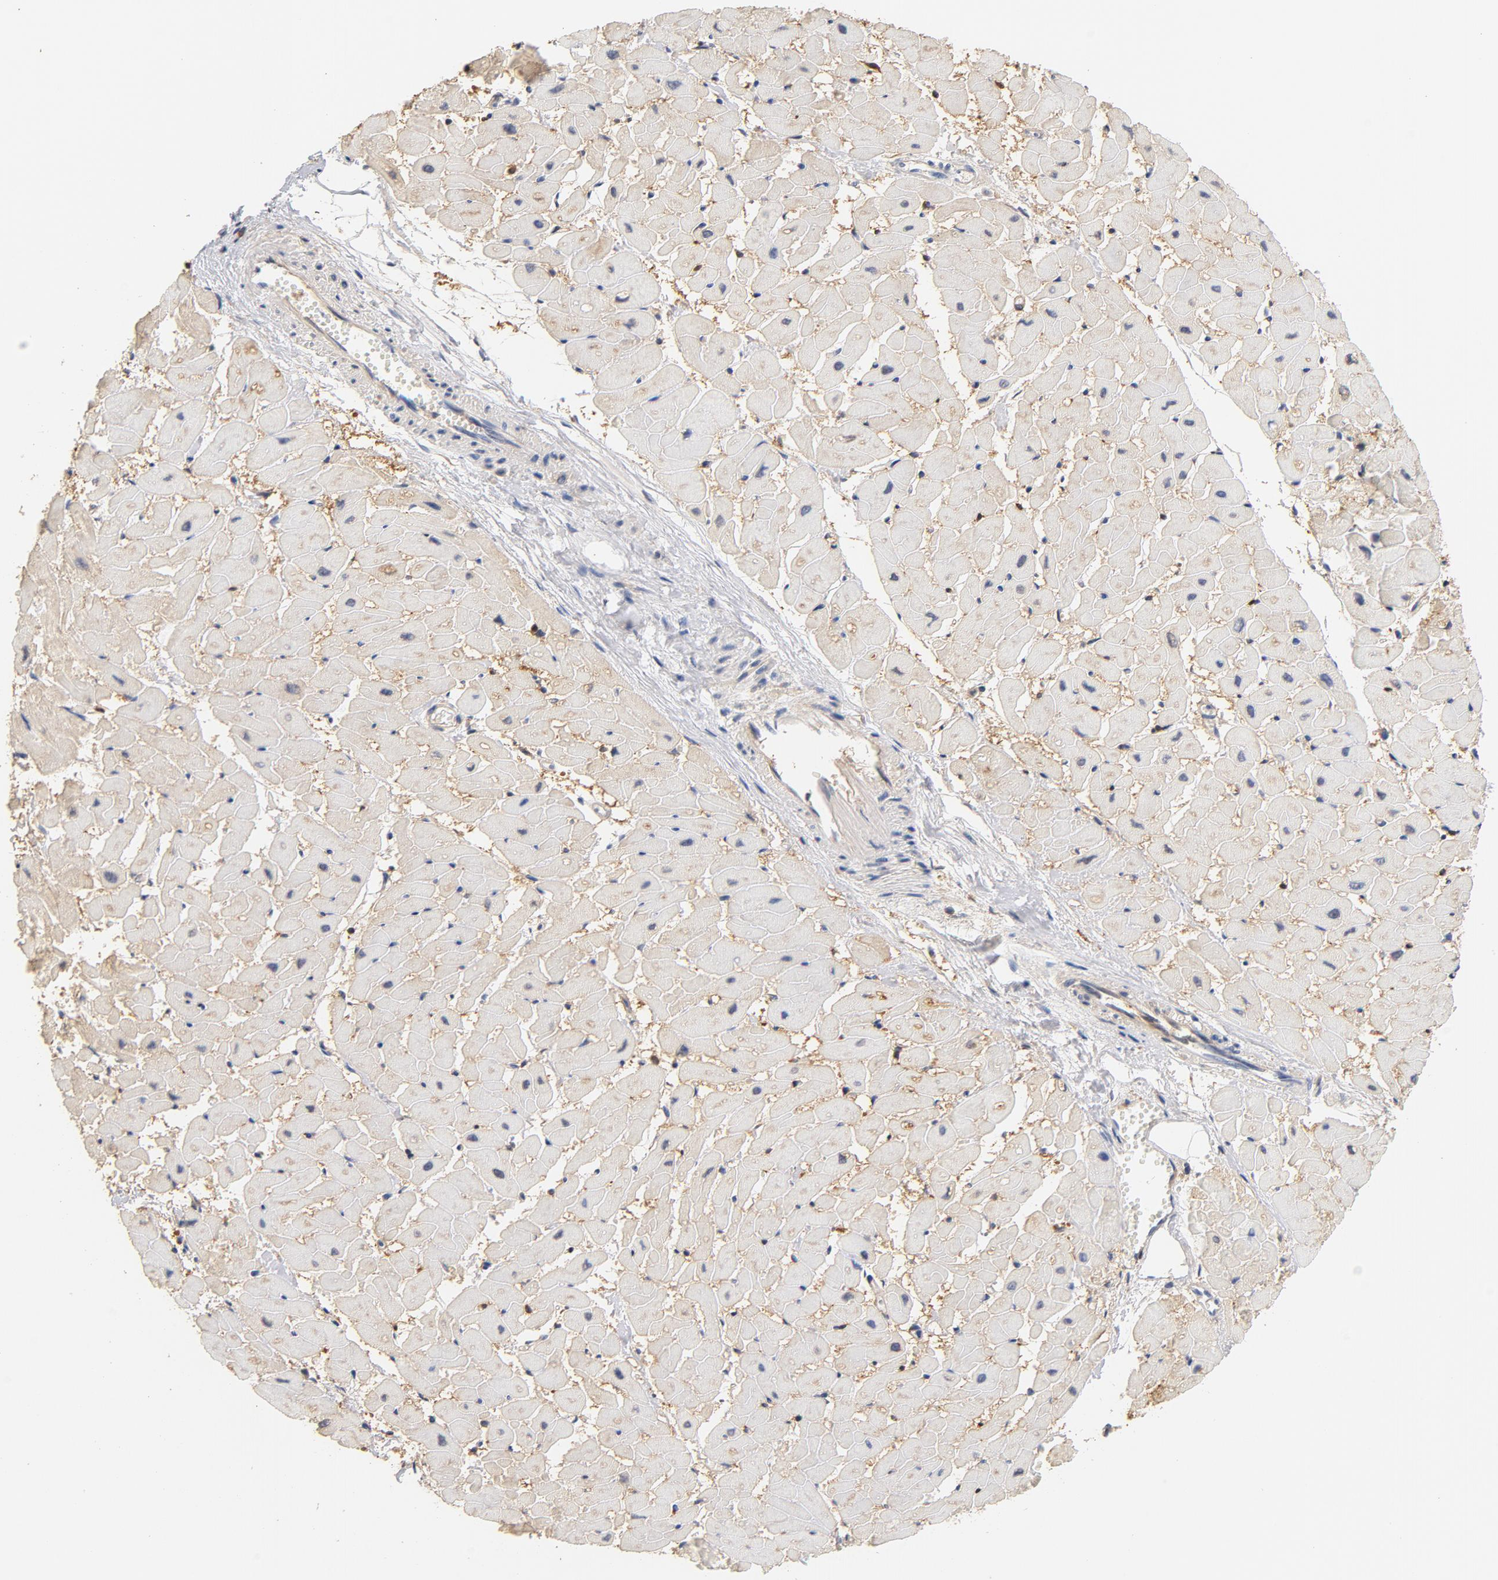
{"staining": {"intensity": "negative", "quantity": "none", "location": "none"}, "tissue": "heart muscle", "cell_type": "Cardiomyocytes", "image_type": "normal", "snomed": [{"axis": "morphology", "description": "Normal tissue, NOS"}, {"axis": "topography", "description": "Heart"}], "caption": "Human heart muscle stained for a protein using immunohistochemistry (IHC) displays no staining in cardiomyocytes.", "gene": "EZR", "patient": {"sex": "female", "age": 19}}